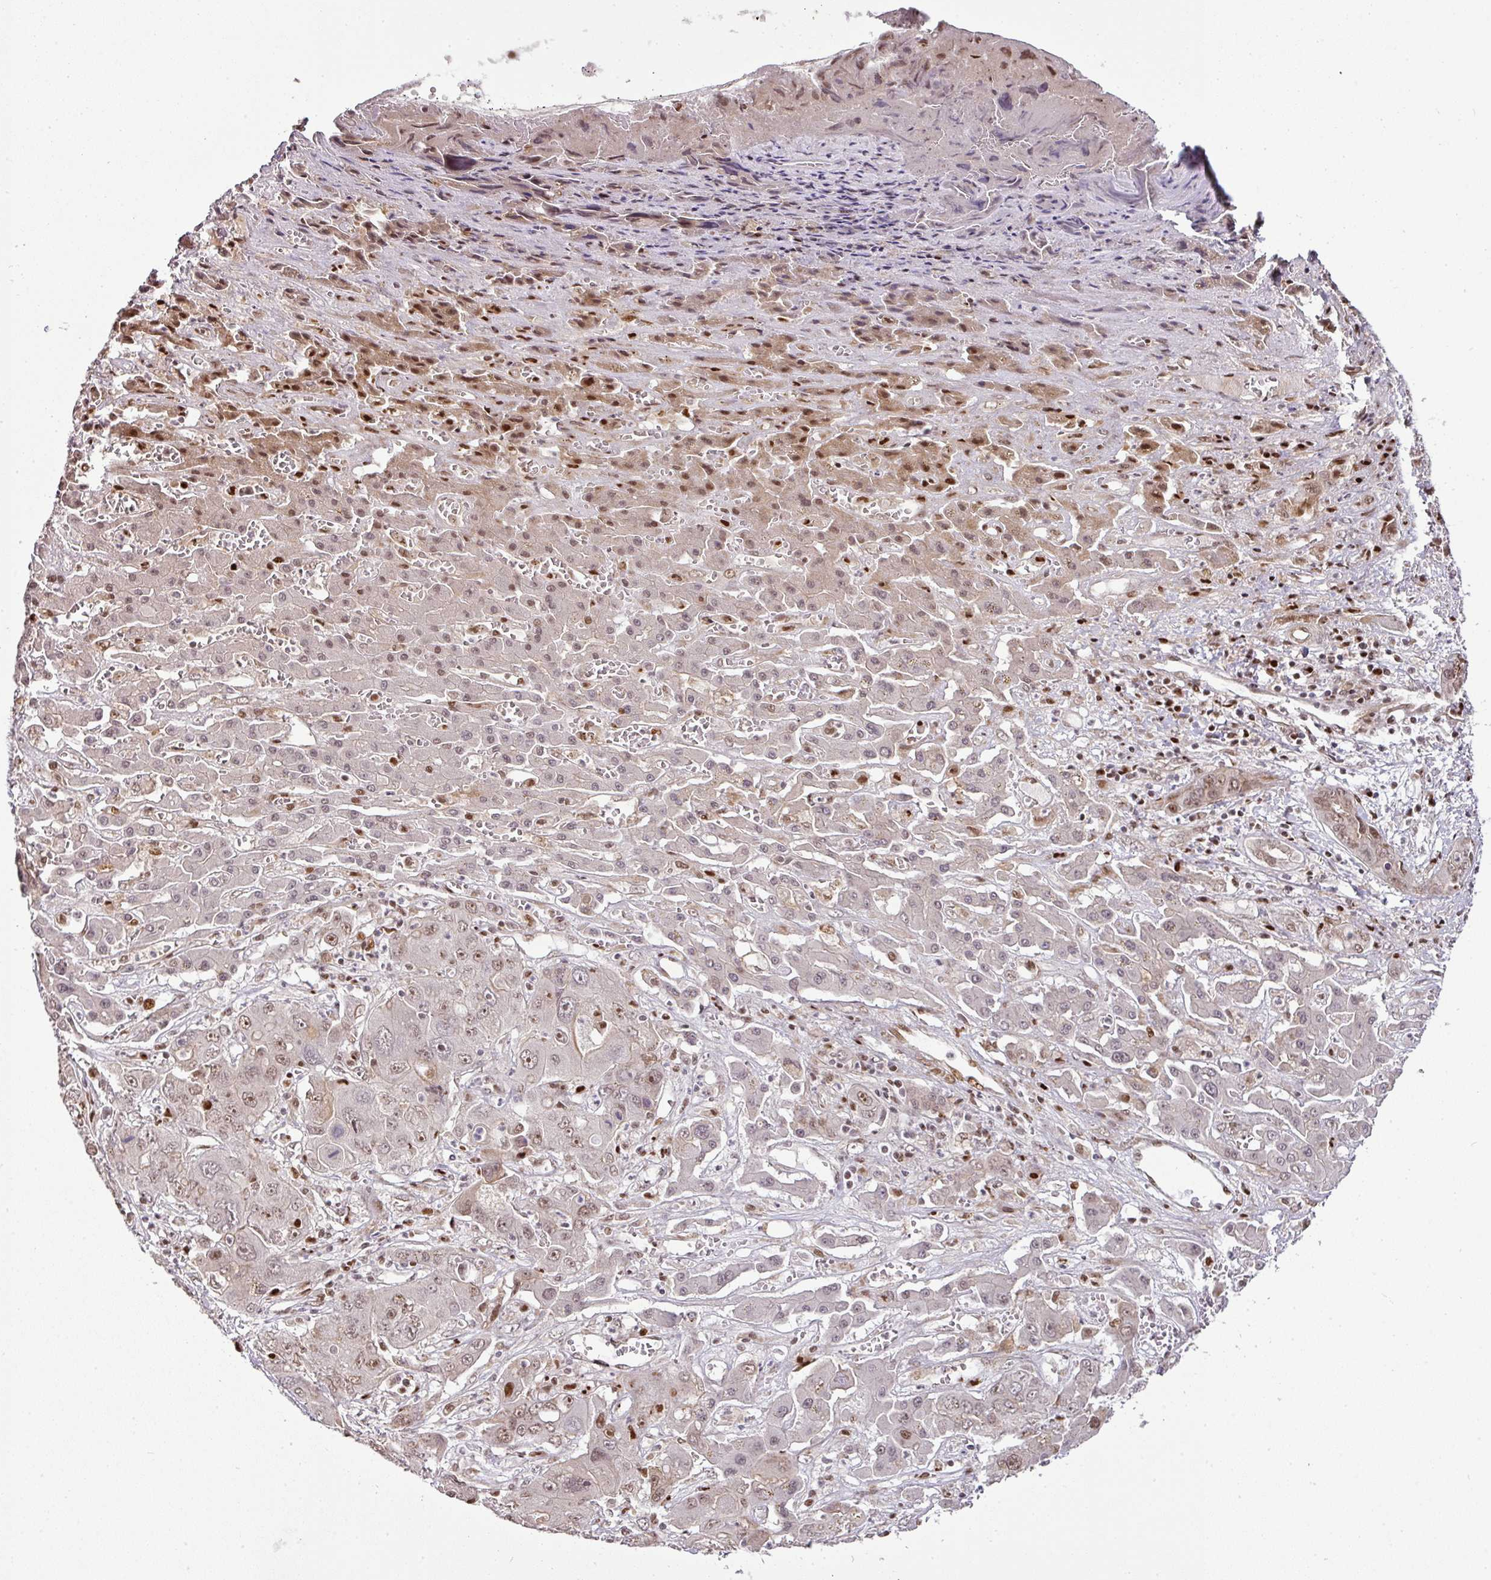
{"staining": {"intensity": "moderate", "quantity": ">75%", "location": "nuclear"}, "tissue": "liver cancer", "cell_type": "Tumor cells", "image_type": "cancer", "snomed": [{"axis": "morphology", "description": "Cholangiocarcinoma"}, {"axis": "topography", "description": "Liver"}], "caption": "A high-resolution histopathology image shows IHC staining of cholangiocarcinoma (liver), which exhibits moderate nuclear staining in about >75% of tumor cells.", "gene": "MYSM1", "patient": {"sex": "male", "age": 67}}